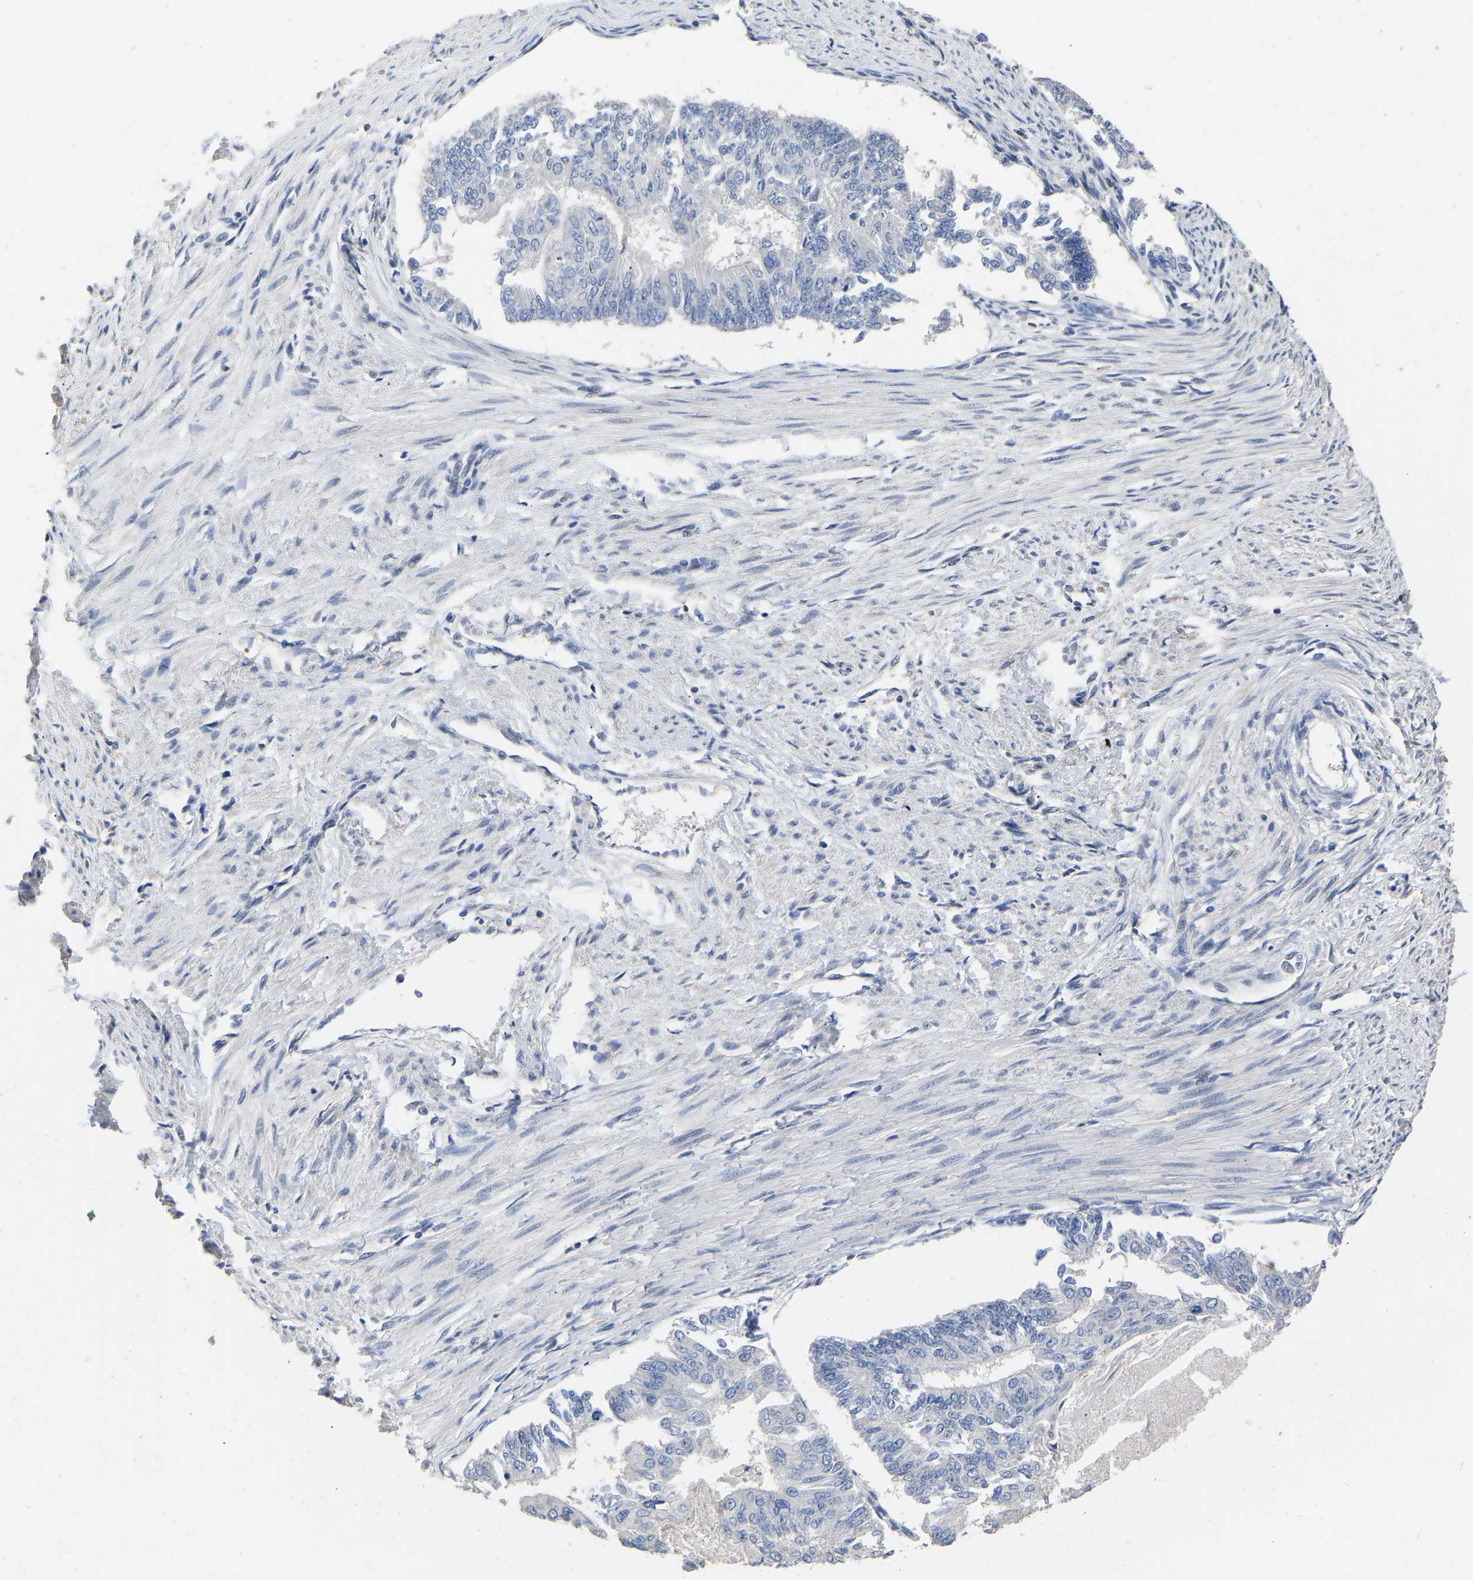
{"staining": {"intensity": "negative", "quantity": "none", "location": "none"}, "tissue": "endometrial cancer", "cell_type": "Tumor cells", "image_type": "cancer", "snomed": [{"axis": "morphology", "description": "Adenocarcinoma, NOS"}, {"axis": "topography", "description": "Endometrium"}], "caption": "The micrograph displays no significant expression in tumor cells of endometrial cancer (adenocarcinoma). (DAB (3,3'-diaminobenzidine) IHC visualized using brightfield microscopy, high magnification).", "gene": "QKI", "patient": {"sex": "female", "age": 32}}